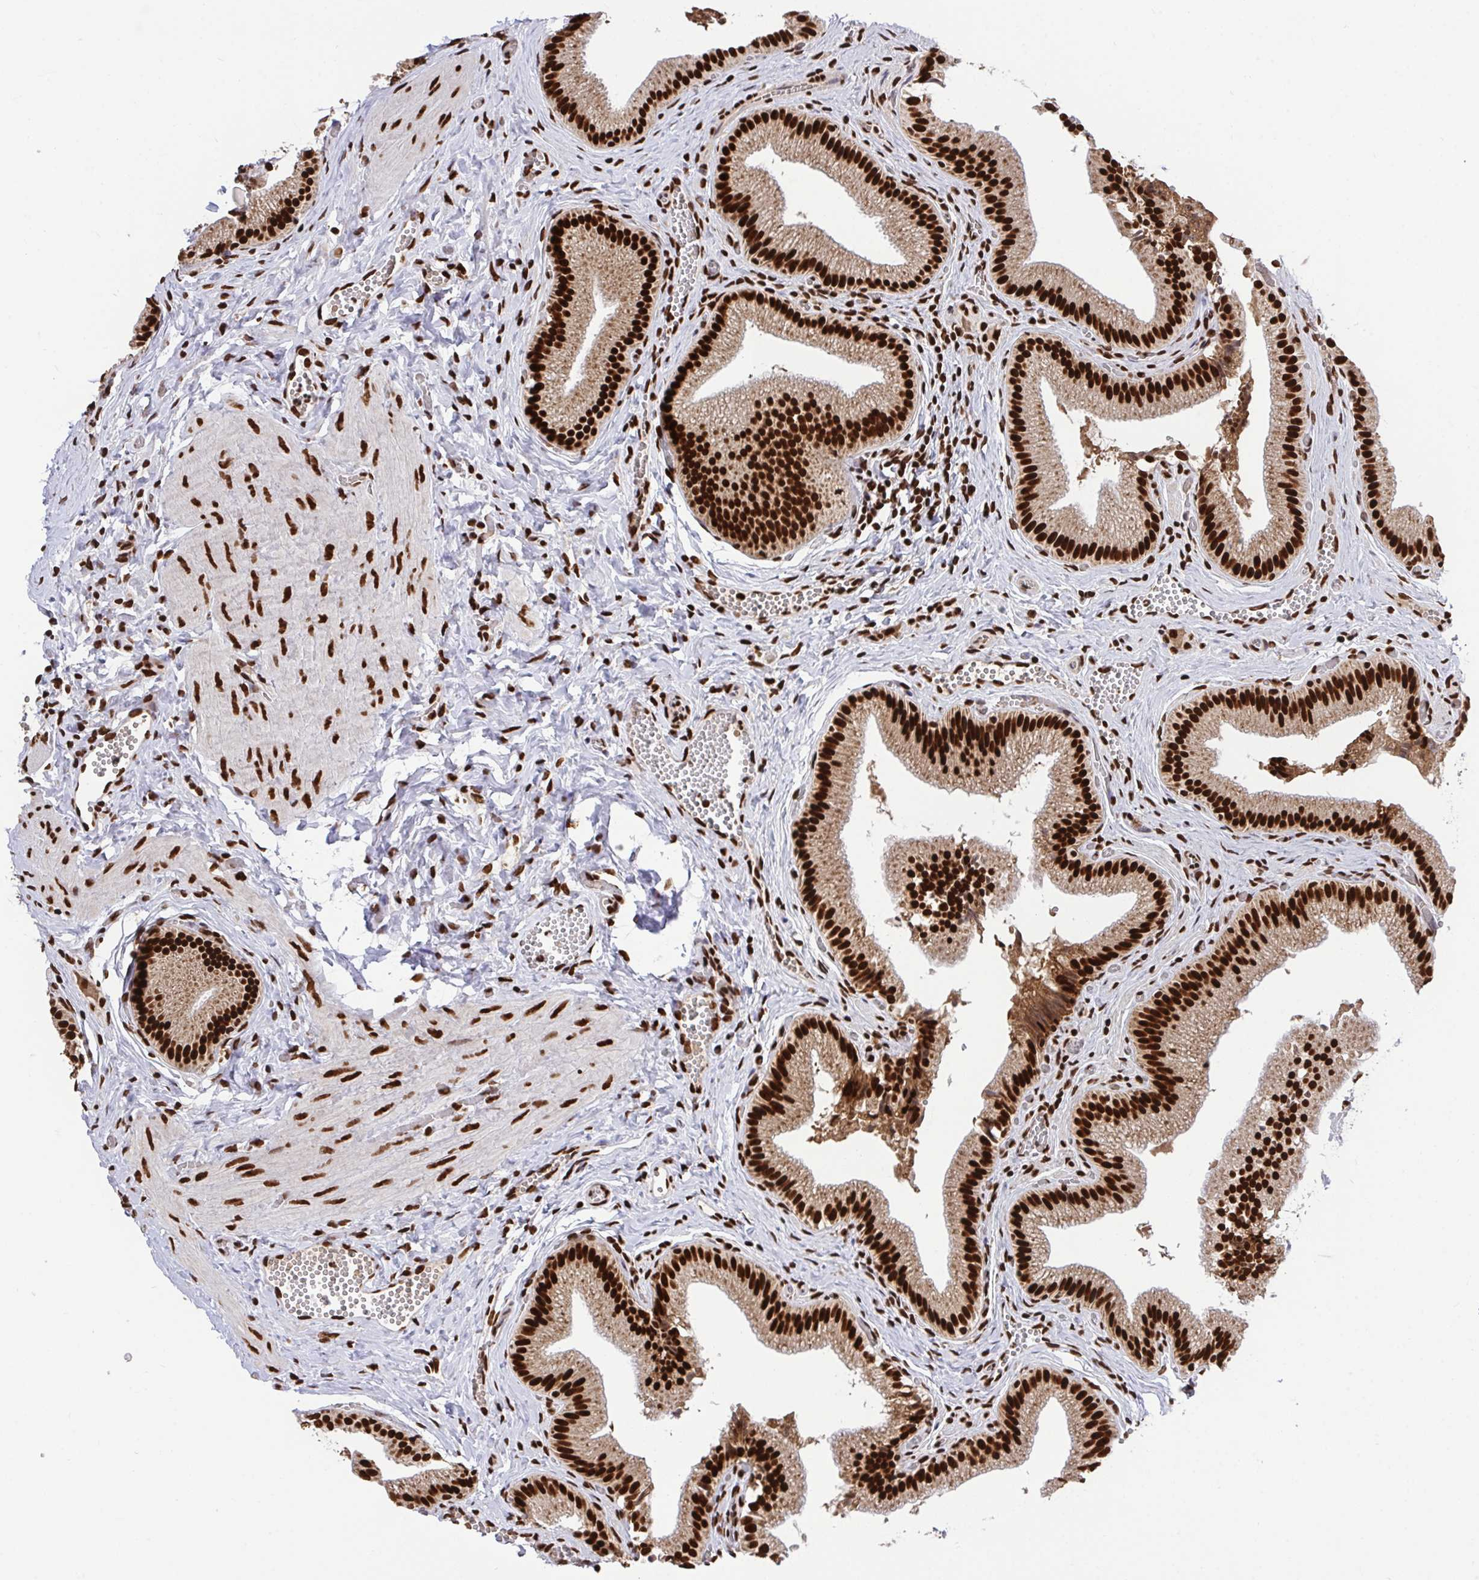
{"staining": {"intensity": "strong", "quantity": ">75%", "location": "nuclear"}, "tissue": "gallbladder", "cell_type": "Glandular cells", "image_type": "normal", "snomed": [{"axis": "morphology", "description": "Normal tissue, NOS"}, {"axis": "topography", "description": "Gallbladder"}], "caption": "The photomicrograph demonstrates immunohistochemical staining of normal gallbladder. There is strong nuclear expression is appreciated in about >75% of glandular cells. (DAB = brown stain, brightfield microscopy at high magnification).", "gene": "ENSG00000268083", "patient": {"sex": "male", "age": 17}}